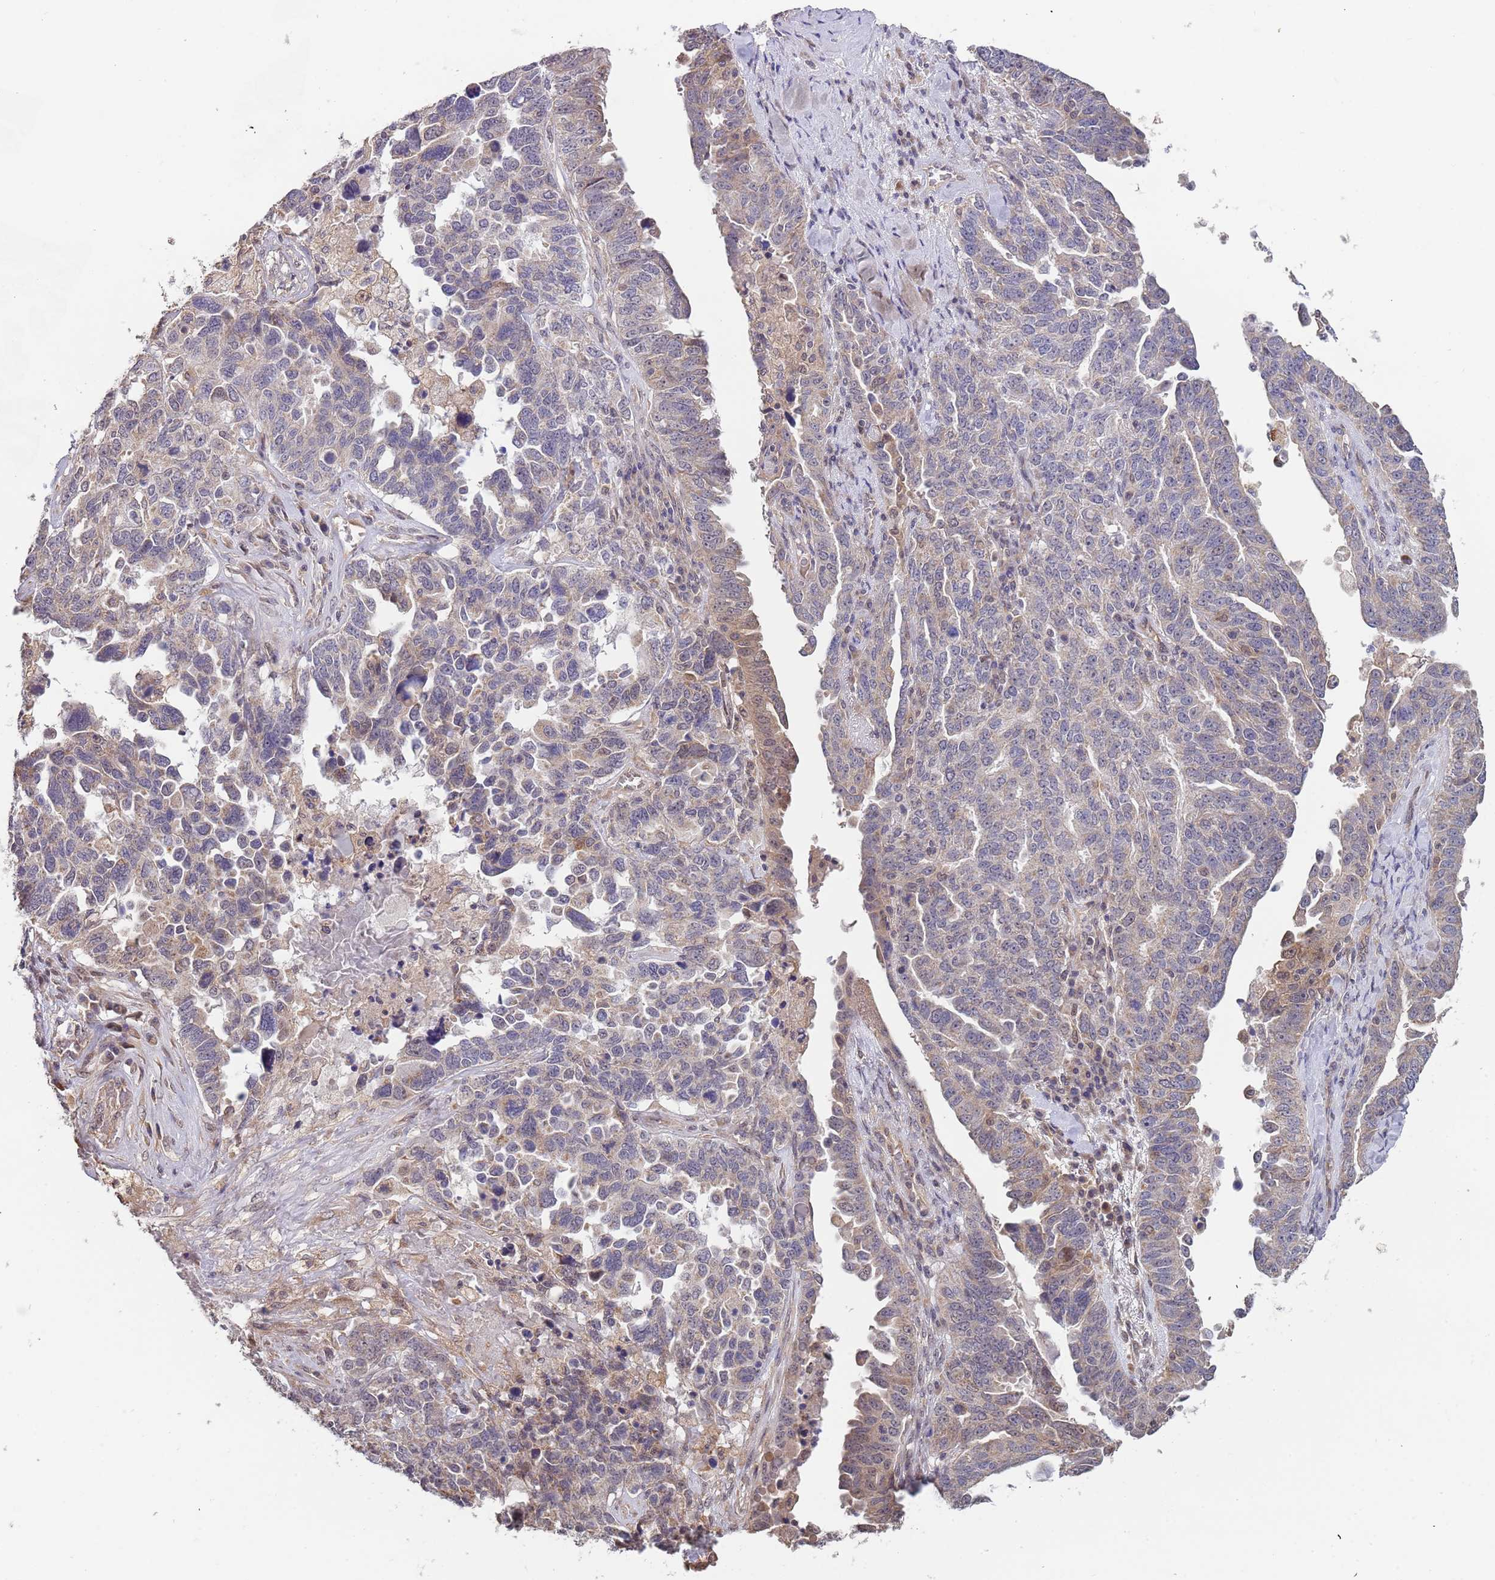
{"staining": {"intensity": "weak", "quantity": "<25%", "location": "cytoplasmic/membranous"}, "tissue": "ovarian cancer", "cell_type": "Tumor cells", "image_type": "cancer", "snomed": [{"axis": "morphology", "description": "Carcinoma, endometroid"}, {"axis": "topography", "description": "Ovary"}], "caption": "This is an IHC image of human ovarian cancer. There is no staining in tumor cells.", "gene": "TMEM64", "patient": {"sex": "female", "age": 62}}